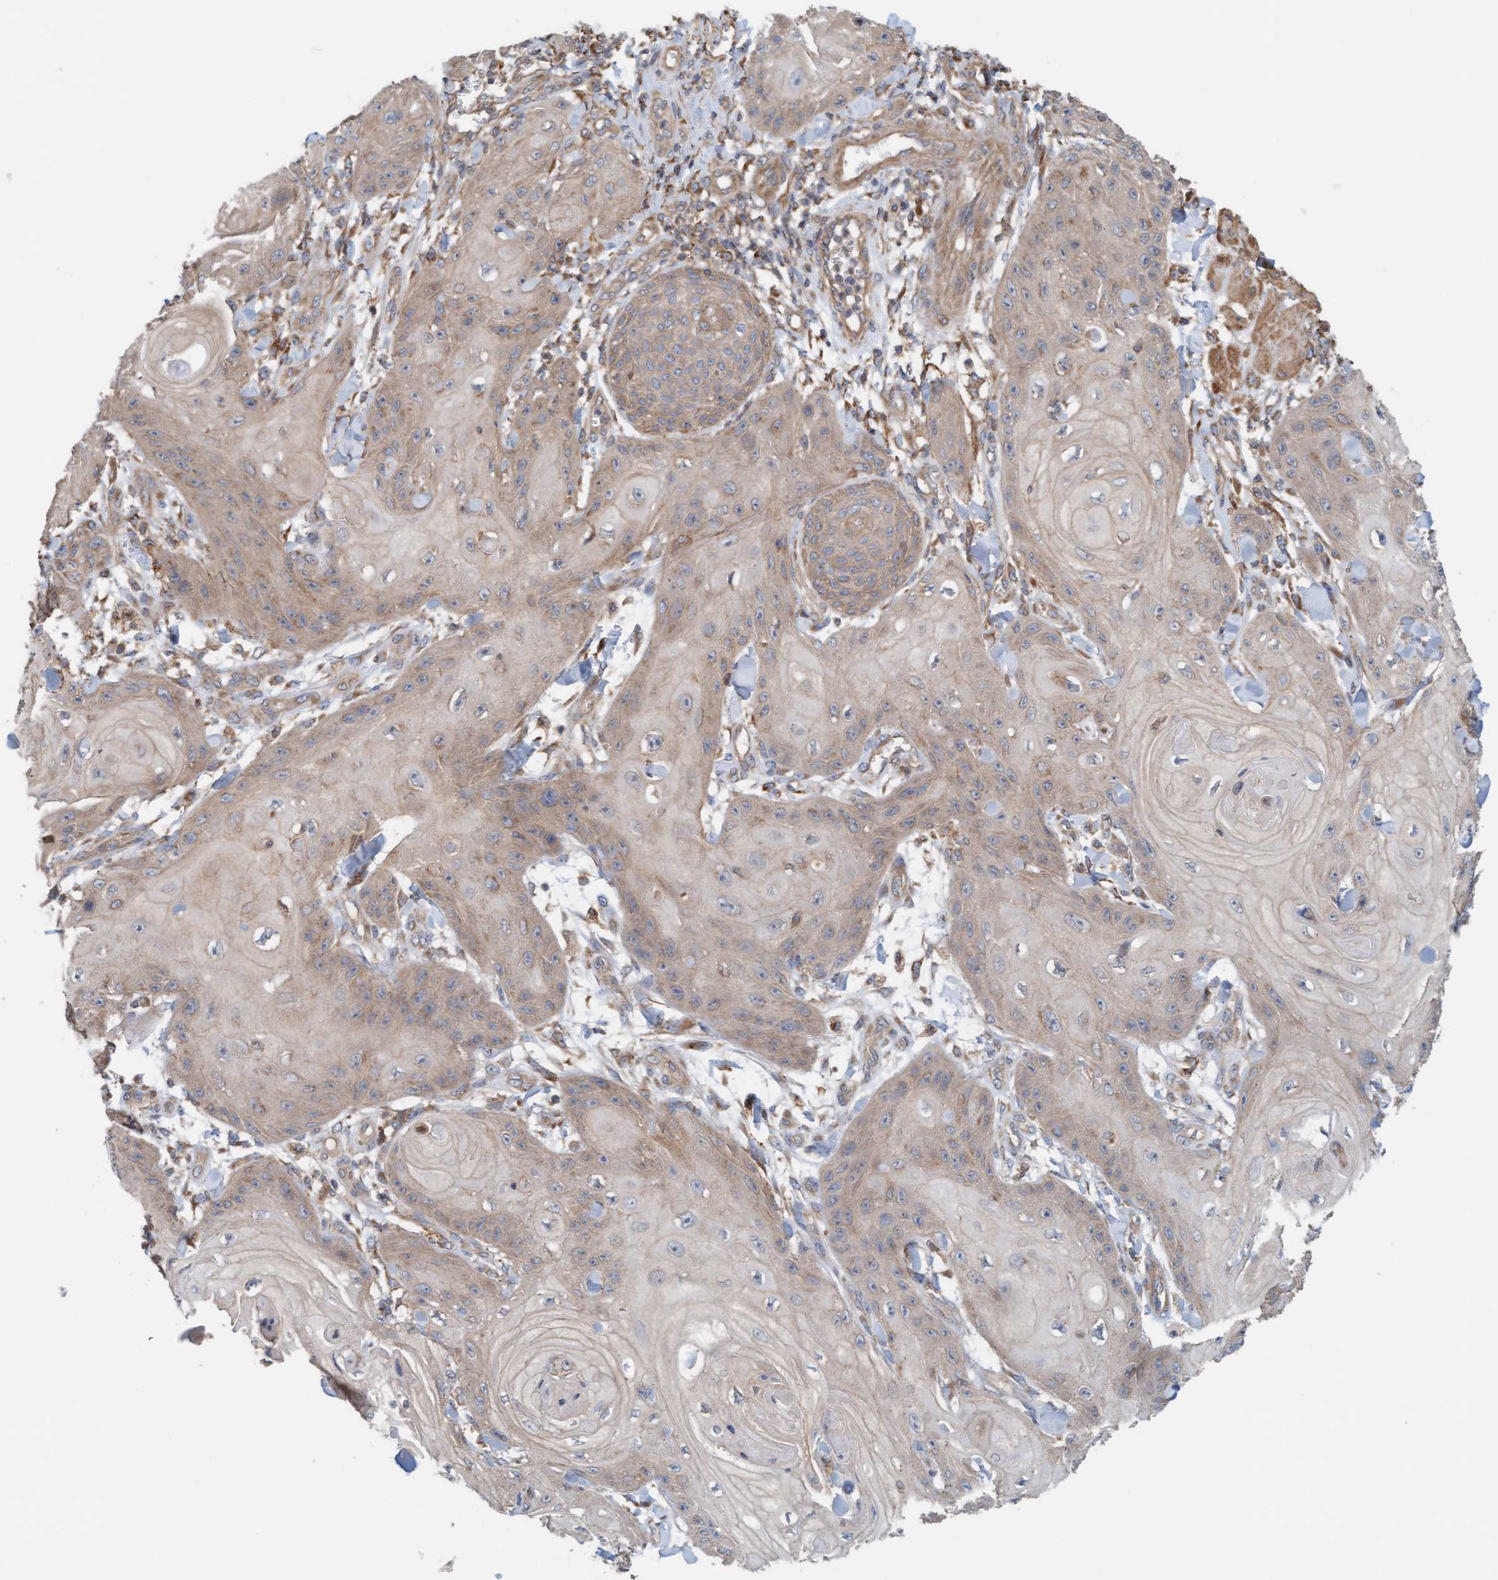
{"staining": {"intensity": "weak", "quantity": "25%-75%", "location": "cytoplasmic/membranous"}, "tissue": "skin cancer", "cell_type": "Tumor cells", "image_type": "cancer", "snomed": [{"axis": "morphology", "description": "Squamous cell carcinoma, NOS"}, {"axis": "topography", "description": "Skin"}], "caption": "Immunohistochemical staining of human skin cancer reveals low levels of weak cytoplasmic/membranous staining in approximately 25%-75% of tumor cells.", "gene": "UBAP1", "patient": {"sex": "male", "age": 74}}